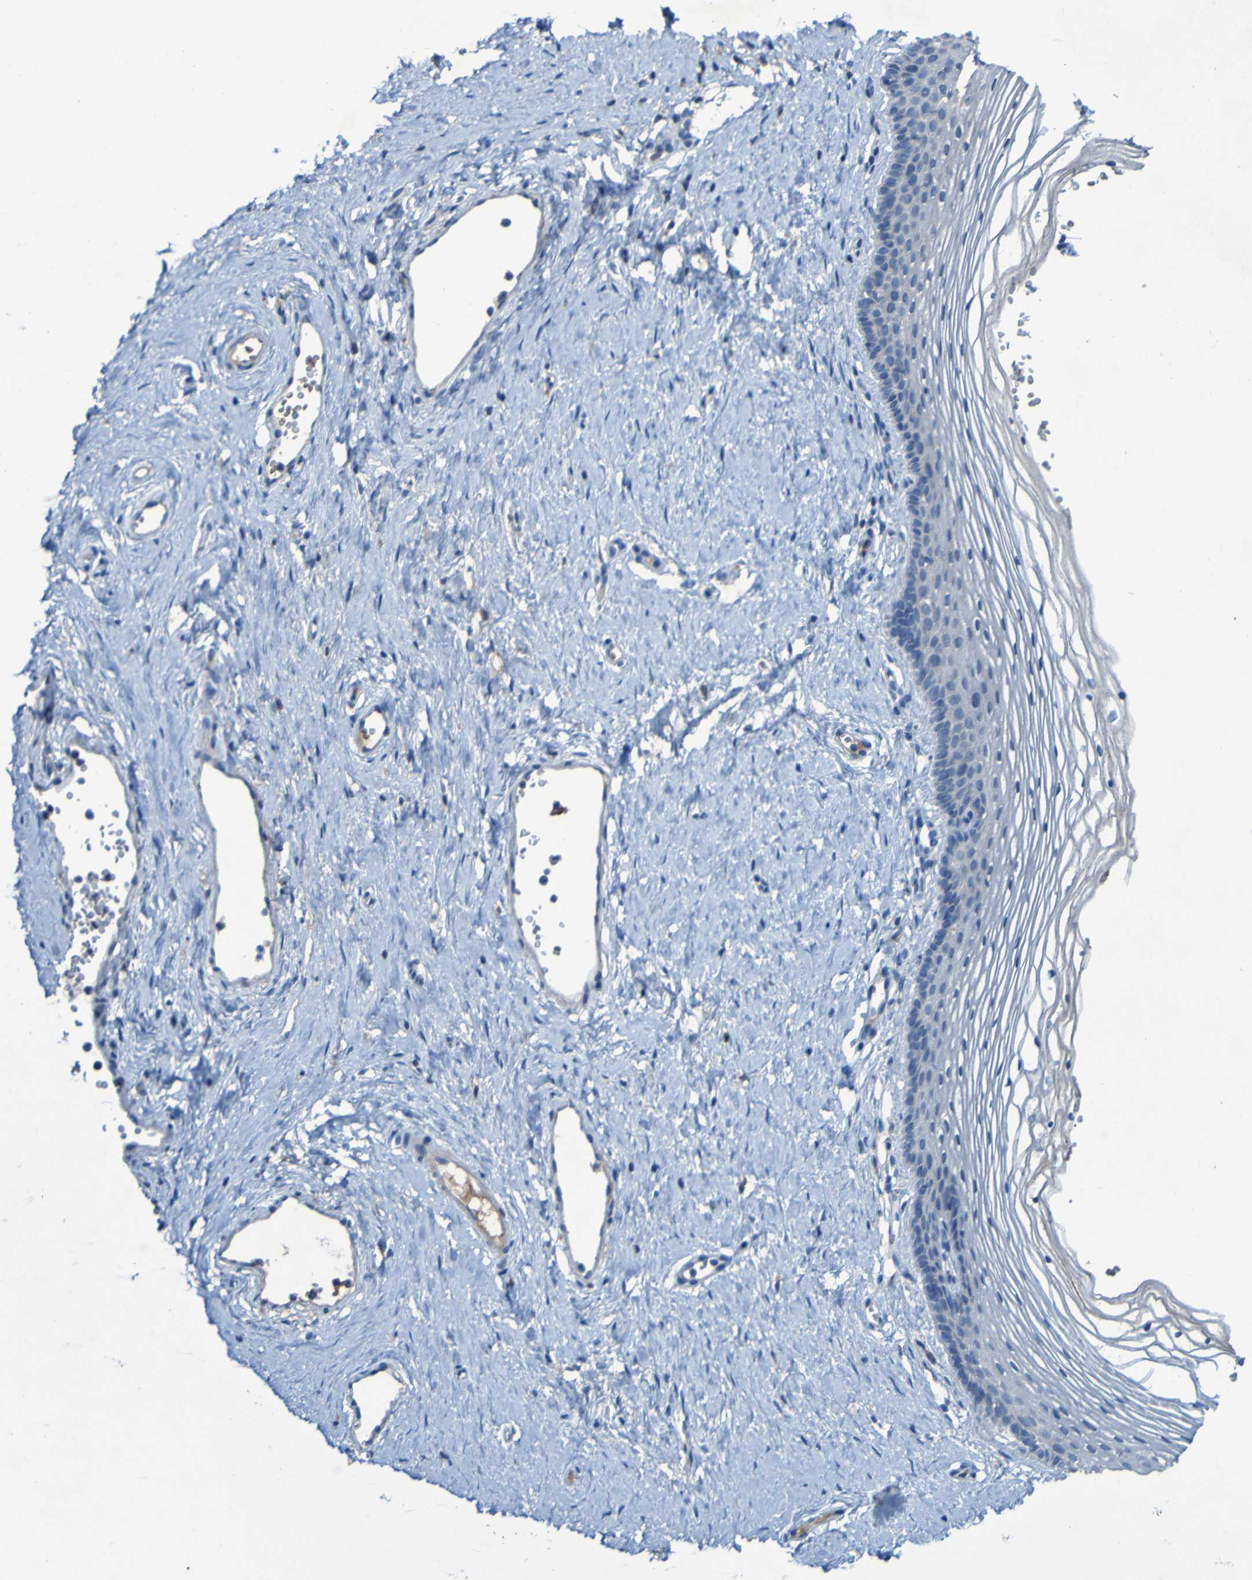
{"staining": {"intensity": "negative", "quantity": "none", "location": "none"}, "tissue": "vagina", "cell_type": "Squamous epithelial cells", "image_type": "normal", "snomed": [{"axis": "morphology", "description": "Normal tissue, NOS"}, {"axis": "topography", "description": "Vagina"}], "caption": "This is an immunohistochemistry (IHC) histopathology image of unremarkable human vagina. There is no staining in squamous epithelial cells.", "gene": "SGK2", "patient": {"sex": "female", "age": 32}}